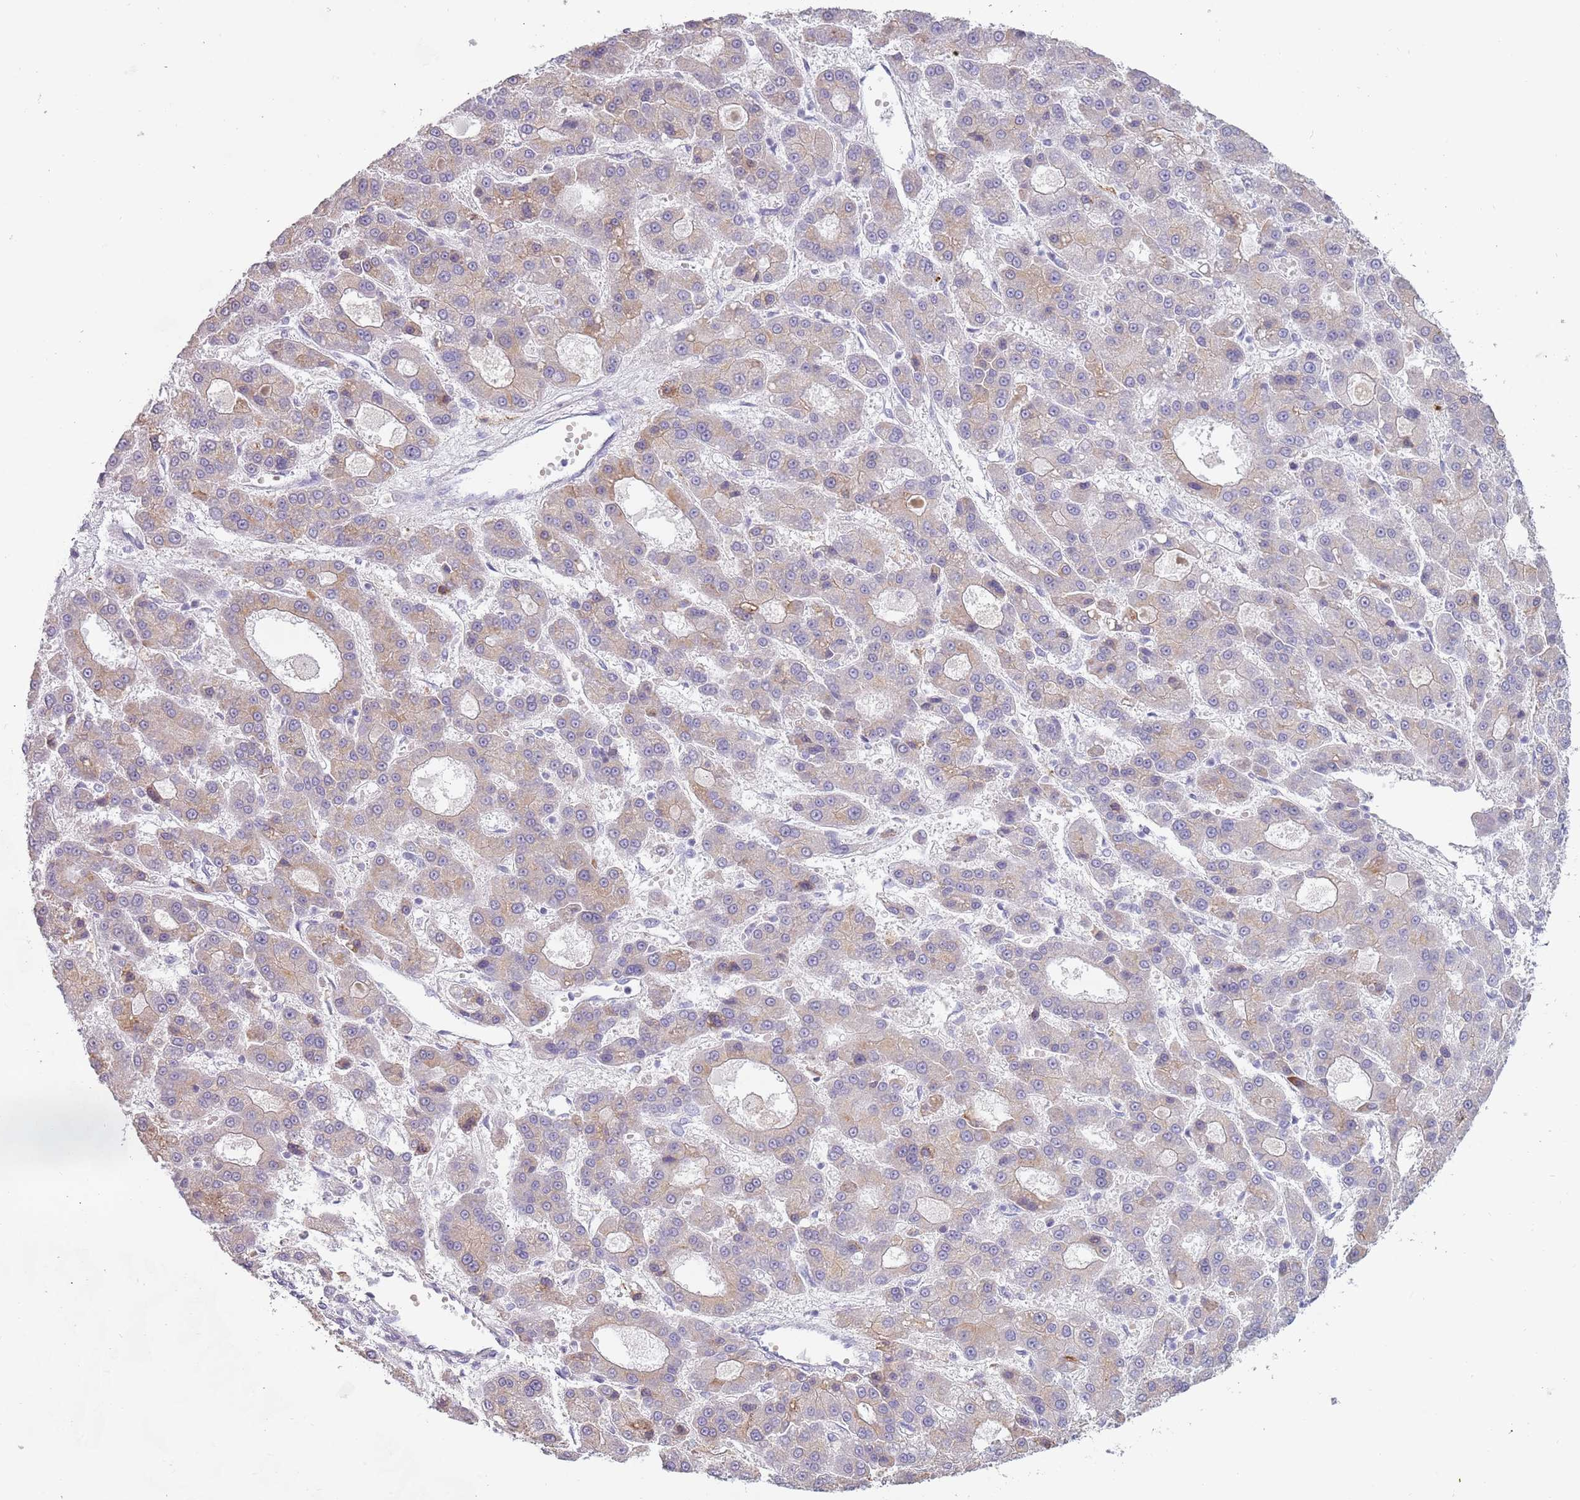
{"staining": {"intensity": "weak", "quantity": "<25%", "location": "cytoplasmic/membranous"}, "tissue": "liver cancer", "cell_type": "Tumor cells", "image_type": "cancer", "snomed": [{"axis": "morphology", "description": "Carcinoma, Hepatocellular, NOS"}, {"axis": "topography", "description": "Liver"}], "caption": "IHC of liver cancer (hepatocellular carcinoma) shows no expression in tumor cells. (Immunohistochemistry (ihc), brightfield microscopy, high magnification).", "gene": "COLEC12", "patient": {"sex": "male", "age": 70}}